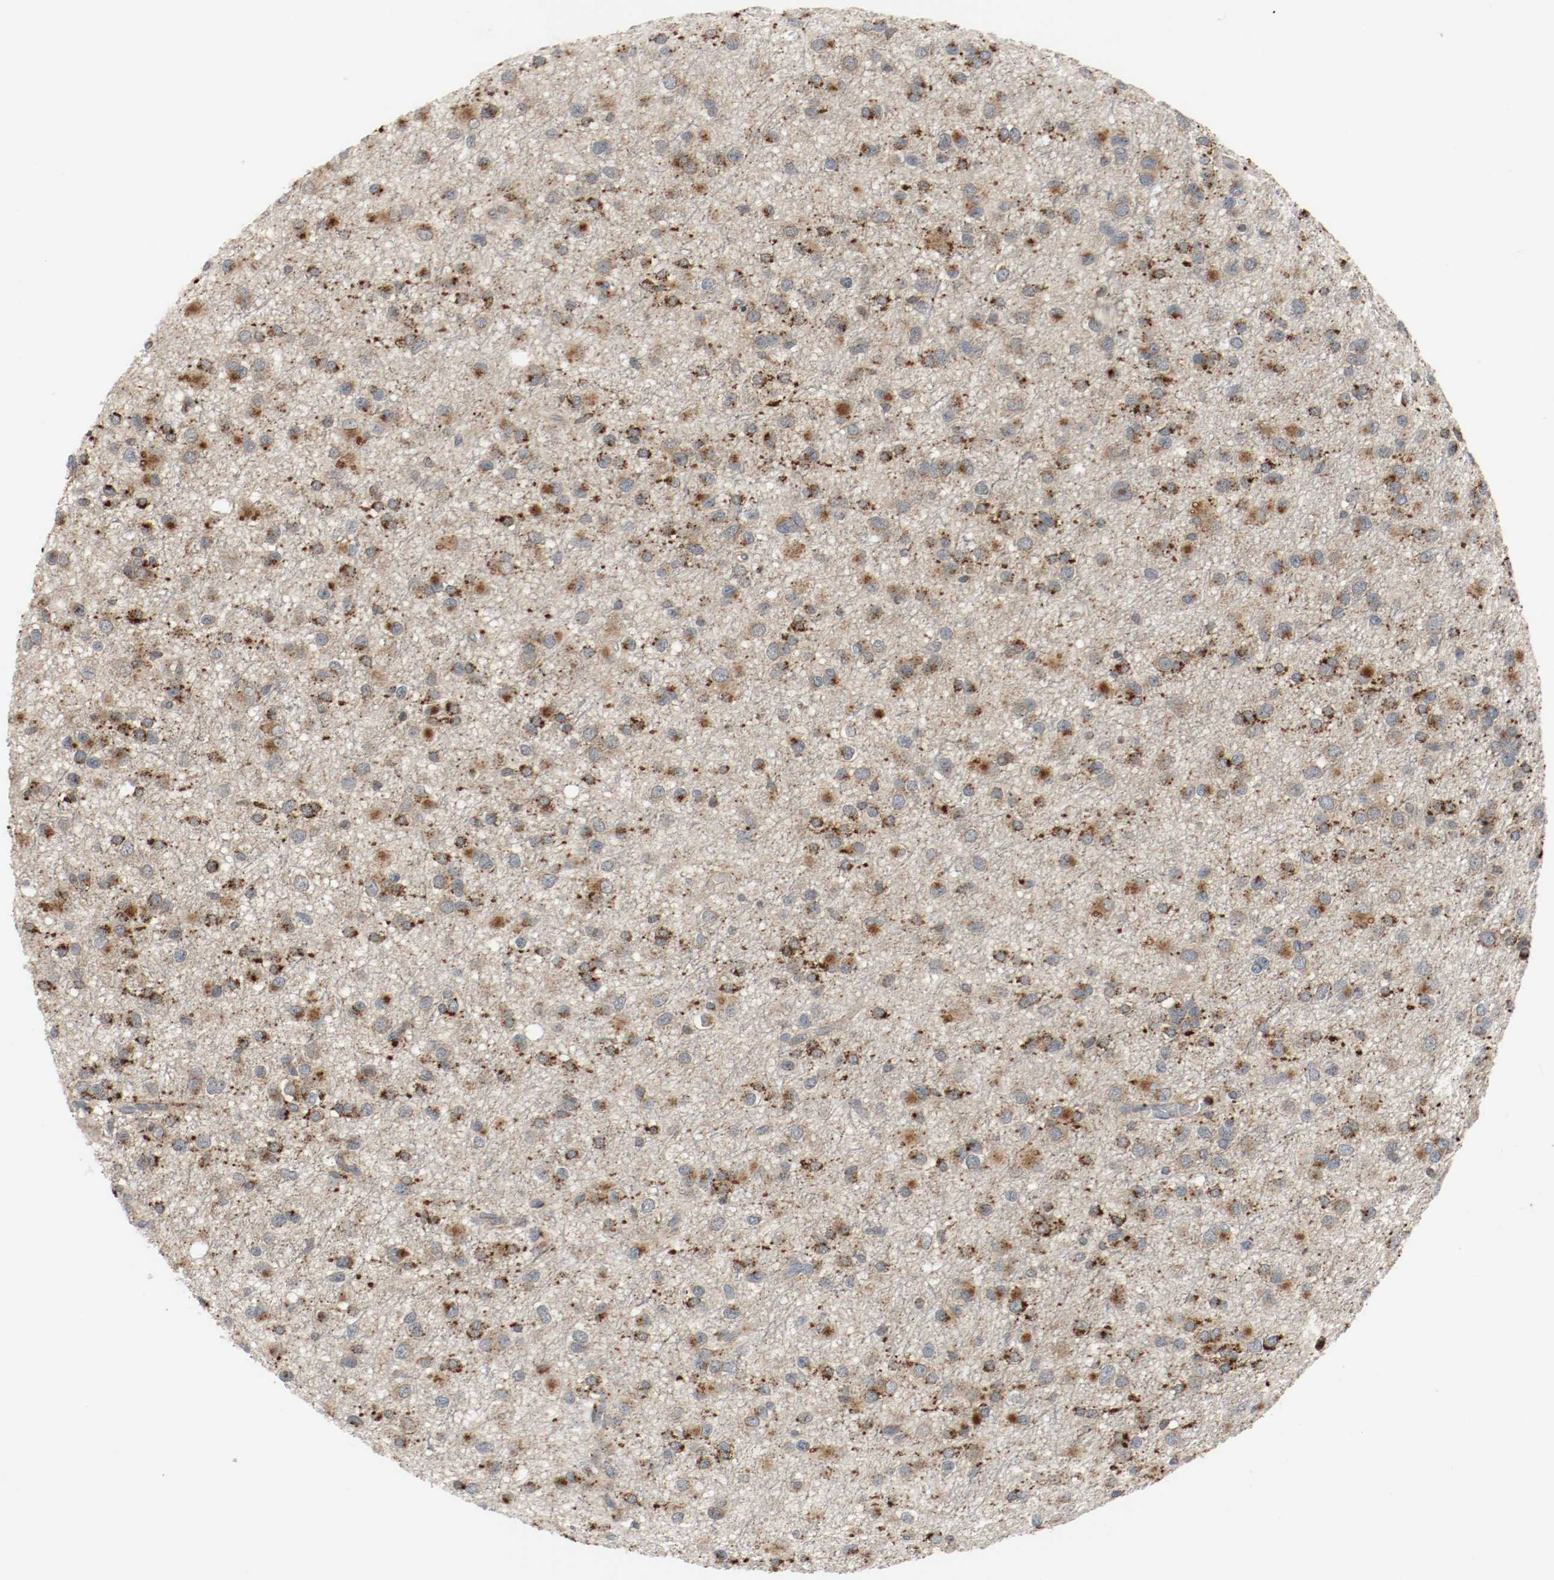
{"staining": {"intensity": "strong", "quantity": ">75%", "location": "cytoplasmic/membranous"}, "tissue": "glioma", "cell_type": "Tumor cells", "image_type": "cancer", "snomed": [{"axis": "morphology", "description": "Glioma, malignant, Low grade"}, {"axis": "topography", "description": "Brain"}], "caption": "This photomicrograph displays immunohistochemistry staining of malignant low-grade glioma, with high strong cytoplasmic/membranous positivity in about >75% of tumor cells.", "gene": "LAMP2", "patient": {"sex": "male", "age": 42}}